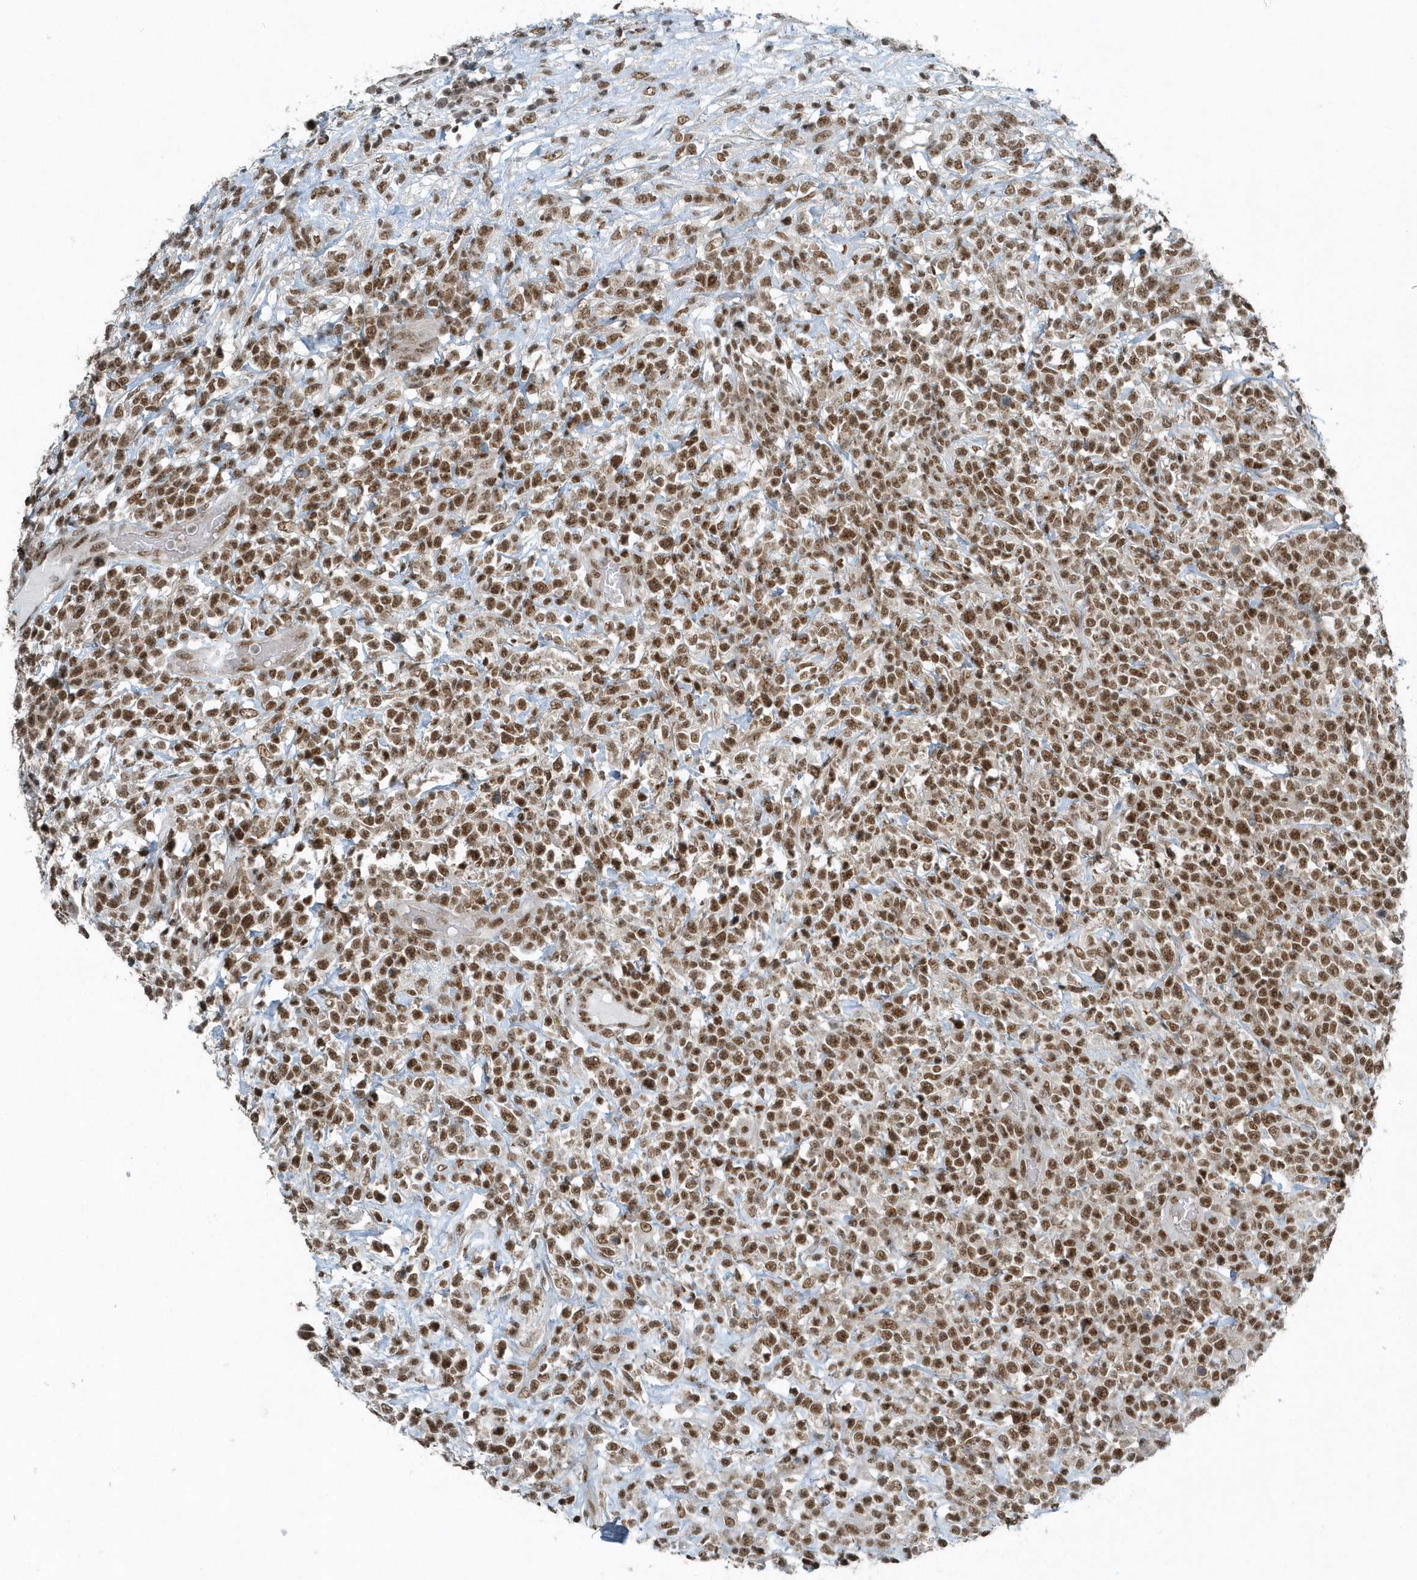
{"staining": {"intensity": "moderate", "quantity": ">75%", "location": "nuclear"}, "tissue": "lymphoma", "cell_type": "Tumor cells", "image_type": "cancer", "snomed": [{"axis": "morphology", "description": "Malignant lymphoma, non-Hodgkin's type, High grade"}, {"axis": "topography", "description": "Colon"}], "caption": "Tumor cells demonstrate moderate nuclear expression in about >75% of cells in lymphoma. The protein of interest is stained brown, and the nuclei are stained in blue (DAB IHC with brightfield microscopy, high magnification).", "gene": "YTHDC1", "patient": {"sex": "female", "age": 53}}